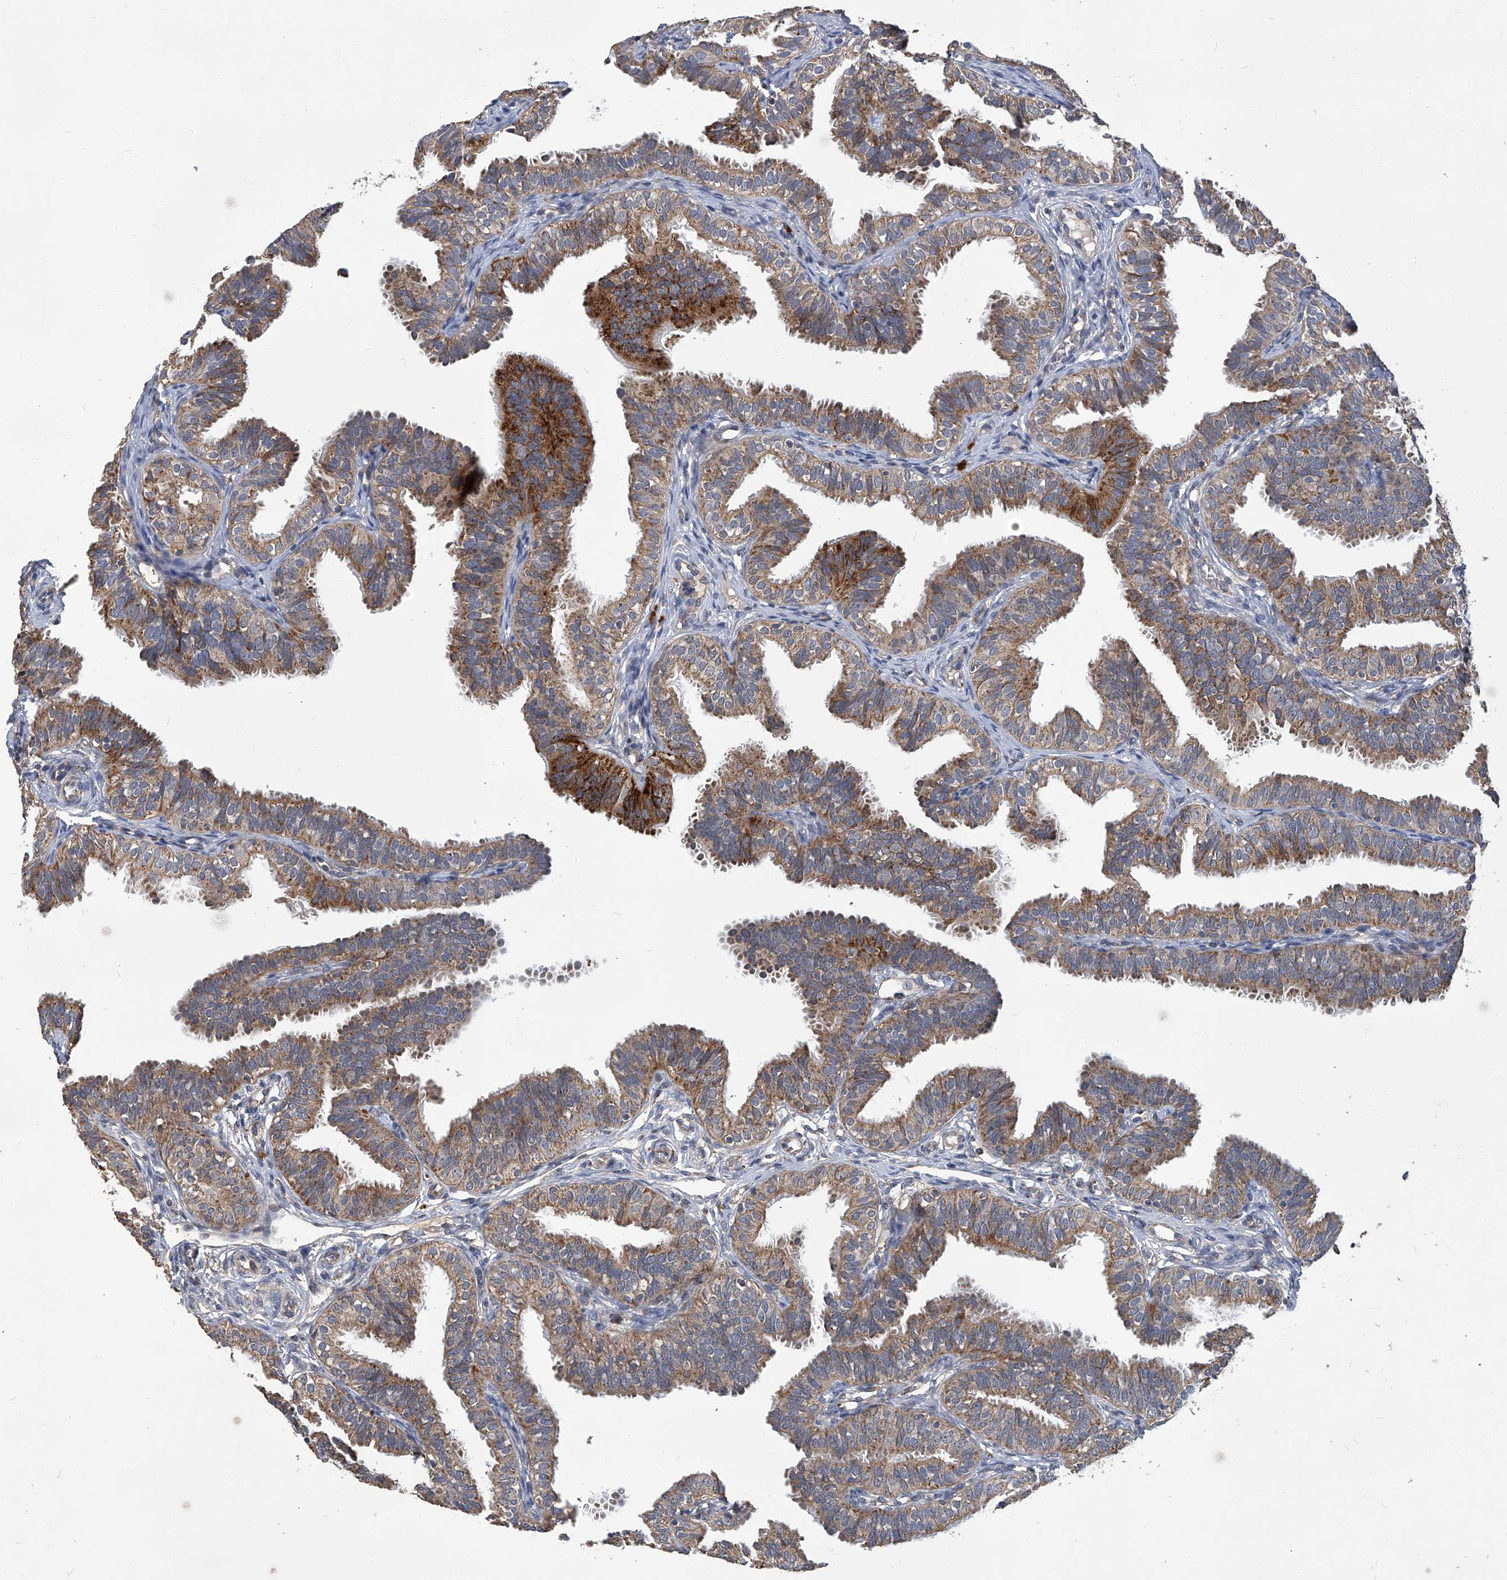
{"staining": {"intensity": "moderate", "quantity": ">75%", "location": "cytoplasmic/membranous"}, "tissue": "fallopian tube", "cell_type": "Glandular cells", "image_type": "normal", "snomed": [{"axis": "morphology", "description": "Normal tissue, NOS"}, {"axis": "topography", "description": "Fallopian tube"}], "caption": "High-power microscopy captured an IHC histopathology image of unremarkable fallopian tube, revealing moderate cytoplasmic/membranous positivity in approximately >75% of glandular cells. Using DAB (brown) and hematoxylin (blue) stains, captured at high magnification using brightfield microscopy.", "gene": "TNFRSF13B", "patient": {"sex": "female", "age": 35}}